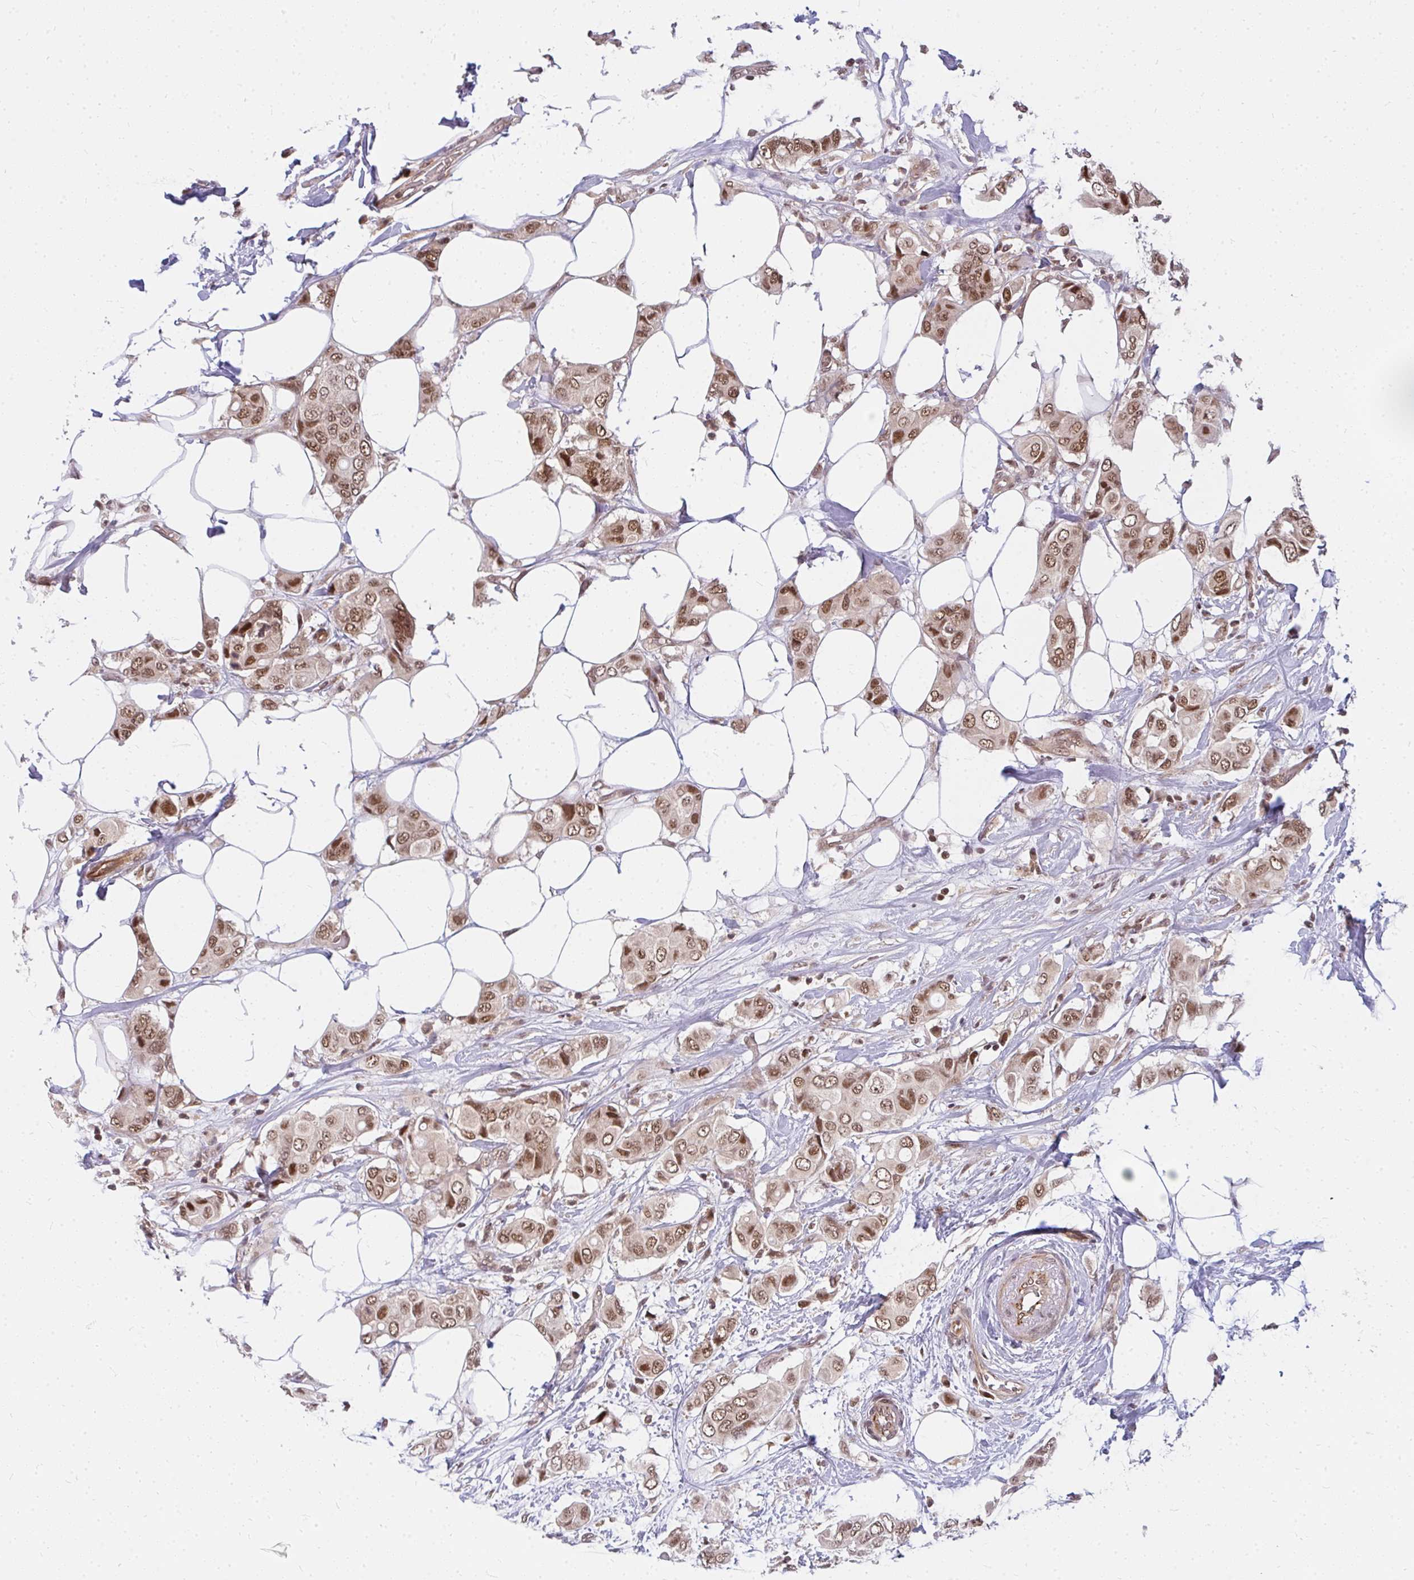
{"staining": {"intensity": "moderate", "quantity": ">75%", "location": "nuclear"}, "tissue": "breast cancer", "cell_type": "Tumor cells", "image_type": "cancer", "snomed": [{"axis": "morphology", "description": "Lobular carcinoma"}, {"axis": "topography", "description": "Breast"}], "caption": "Moderate nuclear protein expression is seen in approximately >75% of tumor cells in lobular carcinoma (breast).", "gene": "GTF3C6", "patient": {"sex": "female", "age": 51}}